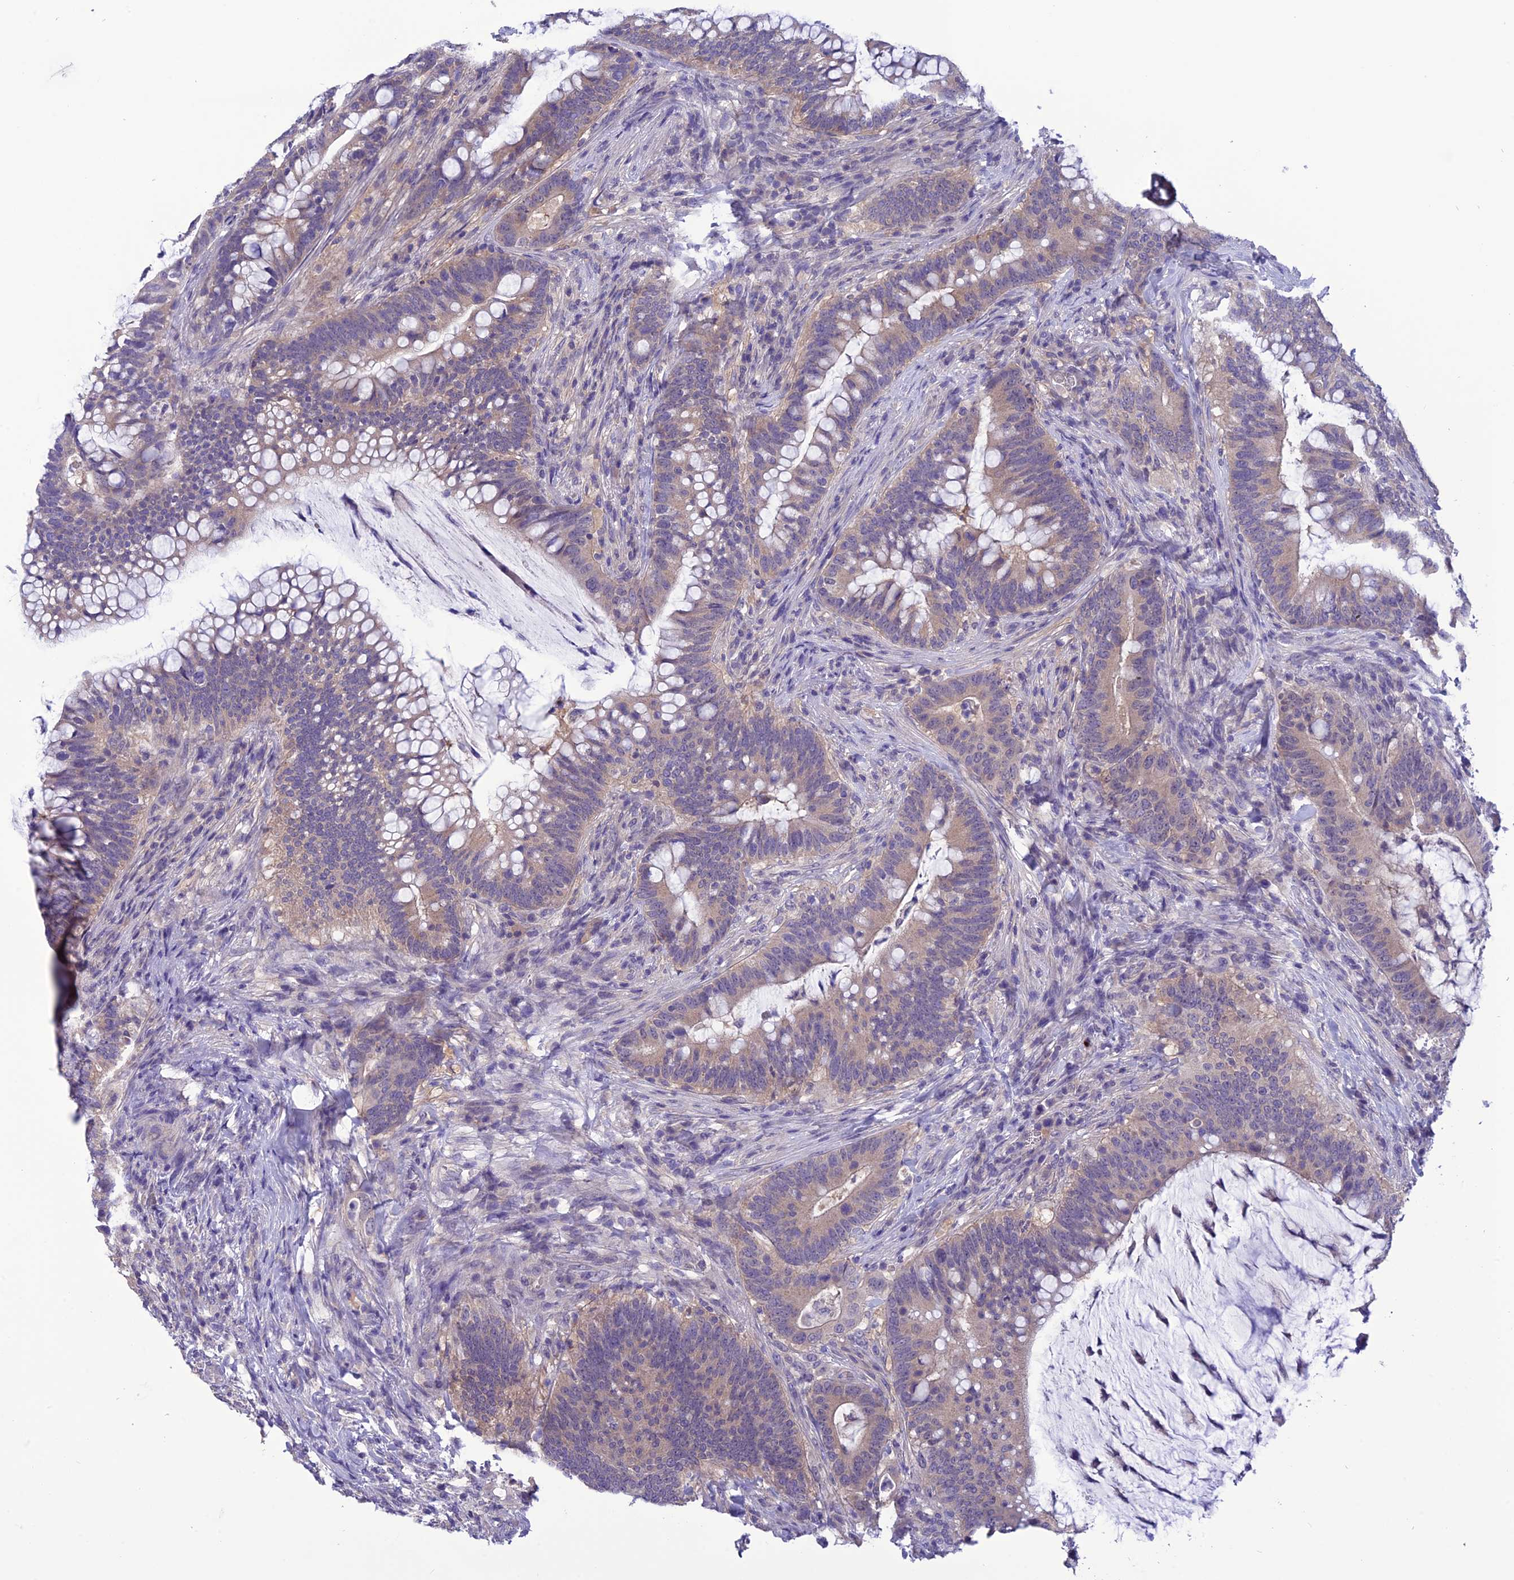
{"staining": {"intensity": "weak", "quantity": "<25%", "location": "cytoplasmic/membranous"}, "tissue": "colorectal cancer", "cell_type": "Tumor cells", "image_type": "cancer", "snomed": [{"axis": "morphology", "description": "Adenocarcinoma, NOS"}, {"axis": "topography", "description": "Colon"}], "caption": "An image of human colorectal cancer is negative for staining in tumor cells.", "gene": "PSMF1", "patient": {"sex": "female", "age": 66}}